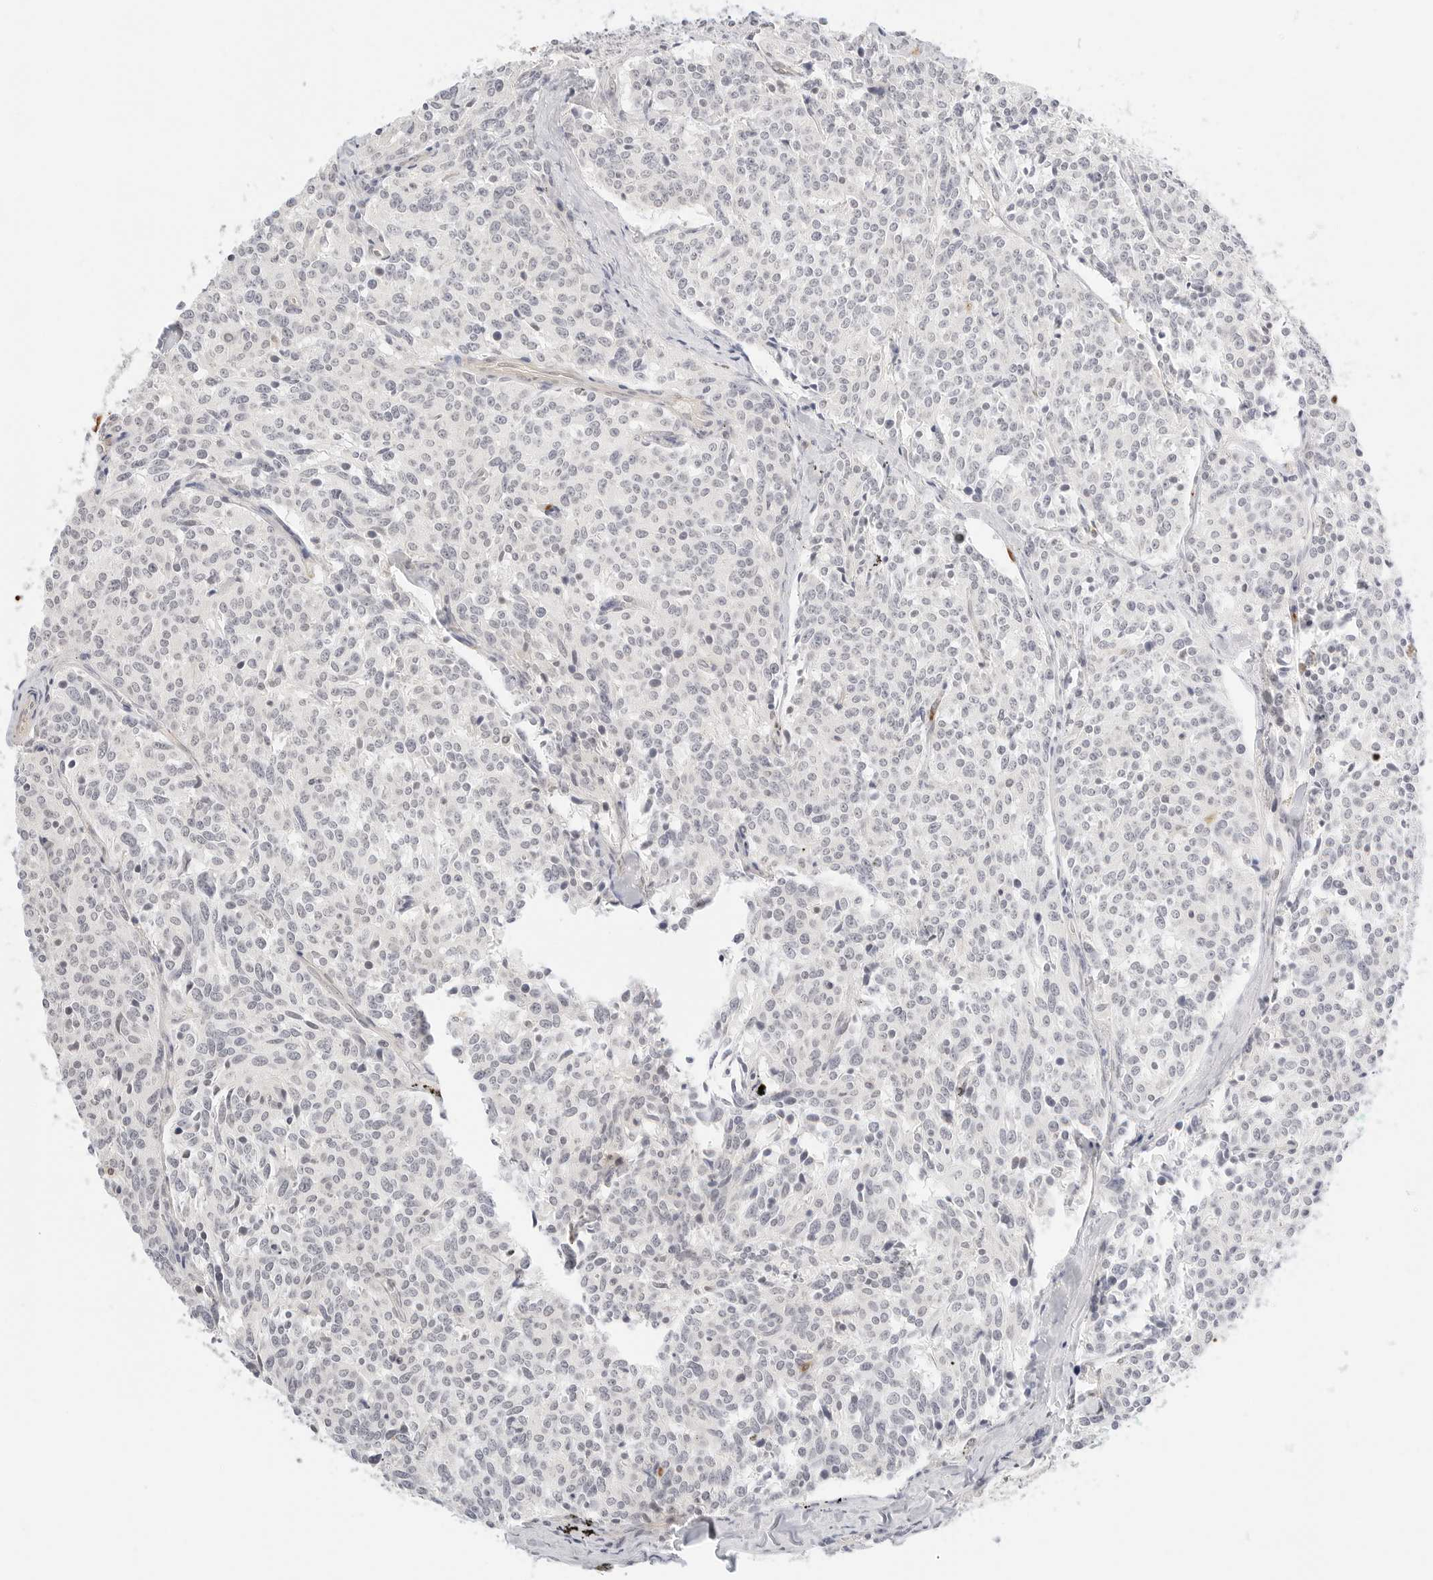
{"staining": {"intensity": "negative", "quantity": "none", "location": "none"}, "tissue": "carcinoid", "cell_type": "Tumor cells", "image_type": "cancer", "snomed": [{"axis": "morphology", "description": "Carcinoid, malignant, NOS"}, {"axis": "topography", "description": "Lung"}], "caption": "Tumor cells show no significant protein staining in carcinoid (malignant).", "gene": "TEKT2", "patient": {"sex": "female", "age": 46}}